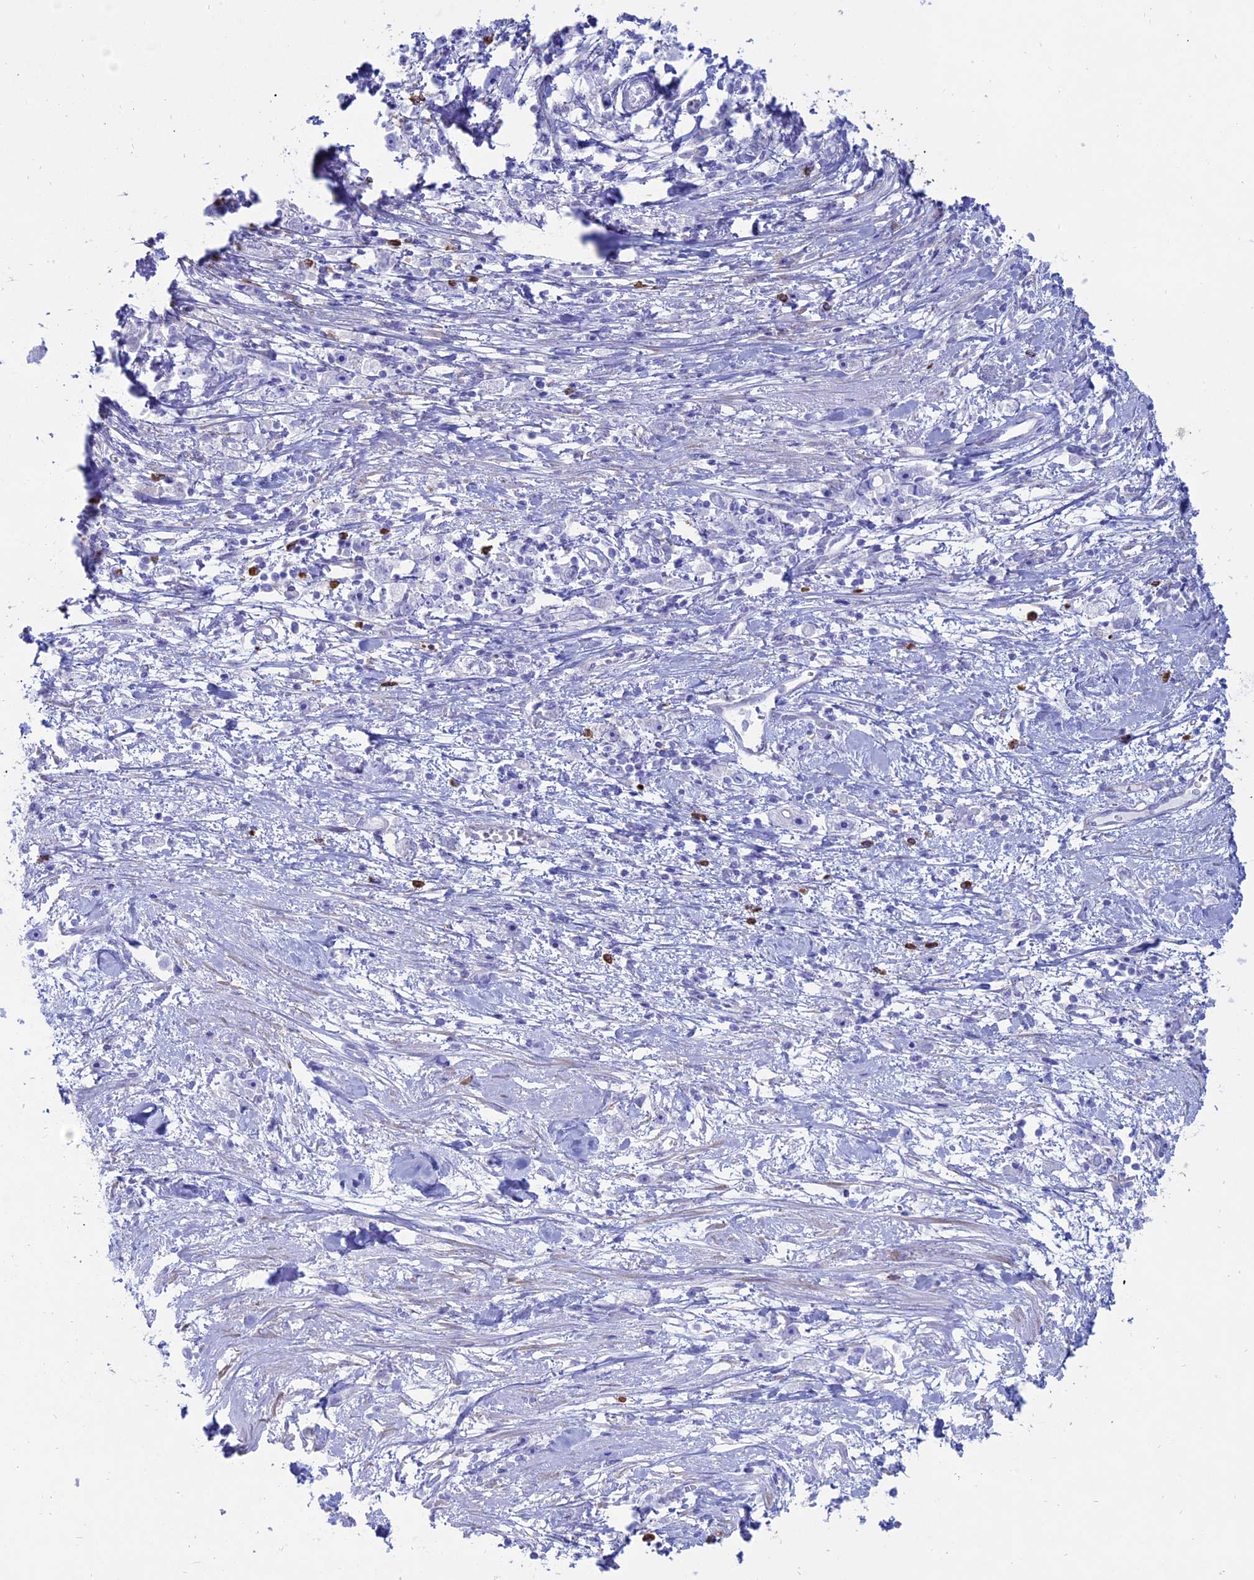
{"staining": {"intensity": "negative", "quantity": "none", "location": "none"}, "tissue": "stomach cancer", "cell_type": "Tumor cells", "image_type": "cancer", "snomed": [{"axis": "morphology", "description": "Adenocarcinoma, NOS"}, {"axis": "topography", "description": "Stomach"}], "caption": "DAB immunohistochemical staining of human adenocarcinoma (stomach) demonstrates no significant staining in tumor cells.", "gene": "OR2AE1", "patient": {"sex": "female", "age": 59}}